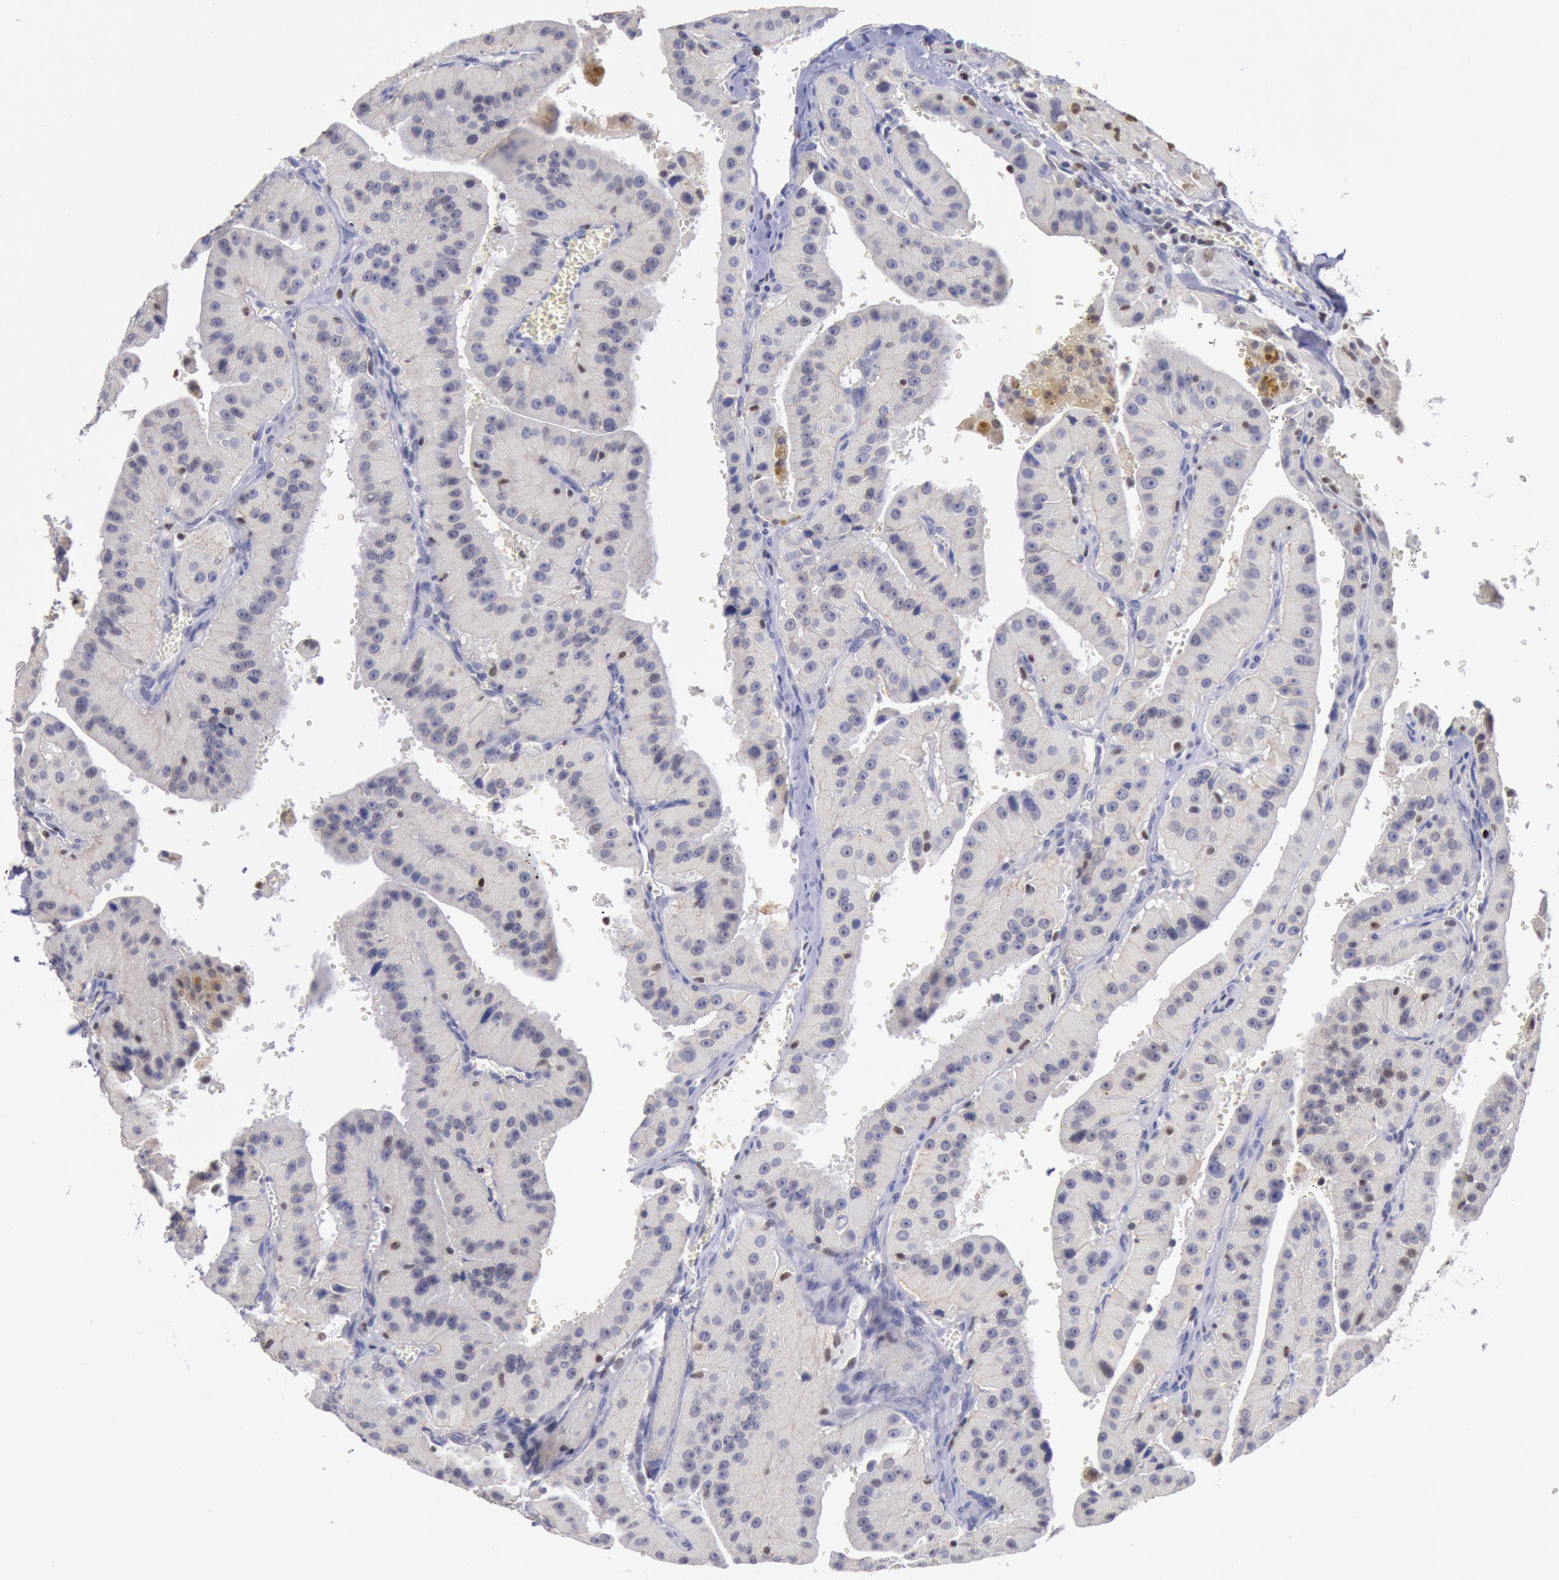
{"staining": {"intensity": "weak", "quantity": ">75%", "location": "cytoplasmic/membranous"}, "tissue": "thyroid cancer", "cell_type": "Tumor cells", "image_type": "cancer", "snomed": [{"axis": "morphology", "description": "Carcinoma, NOS"}, {"axis": "topography", "description": "Thyroid gland"}], "caption": "Immunohistochemical staining of carcinoma (thyroid) reveals low levels of weak cytoplasmic/membranous staining in about >75% of tumor cells.", "gene": "RPS6KA5", "patient": {"sex": "male", "age": 76}}